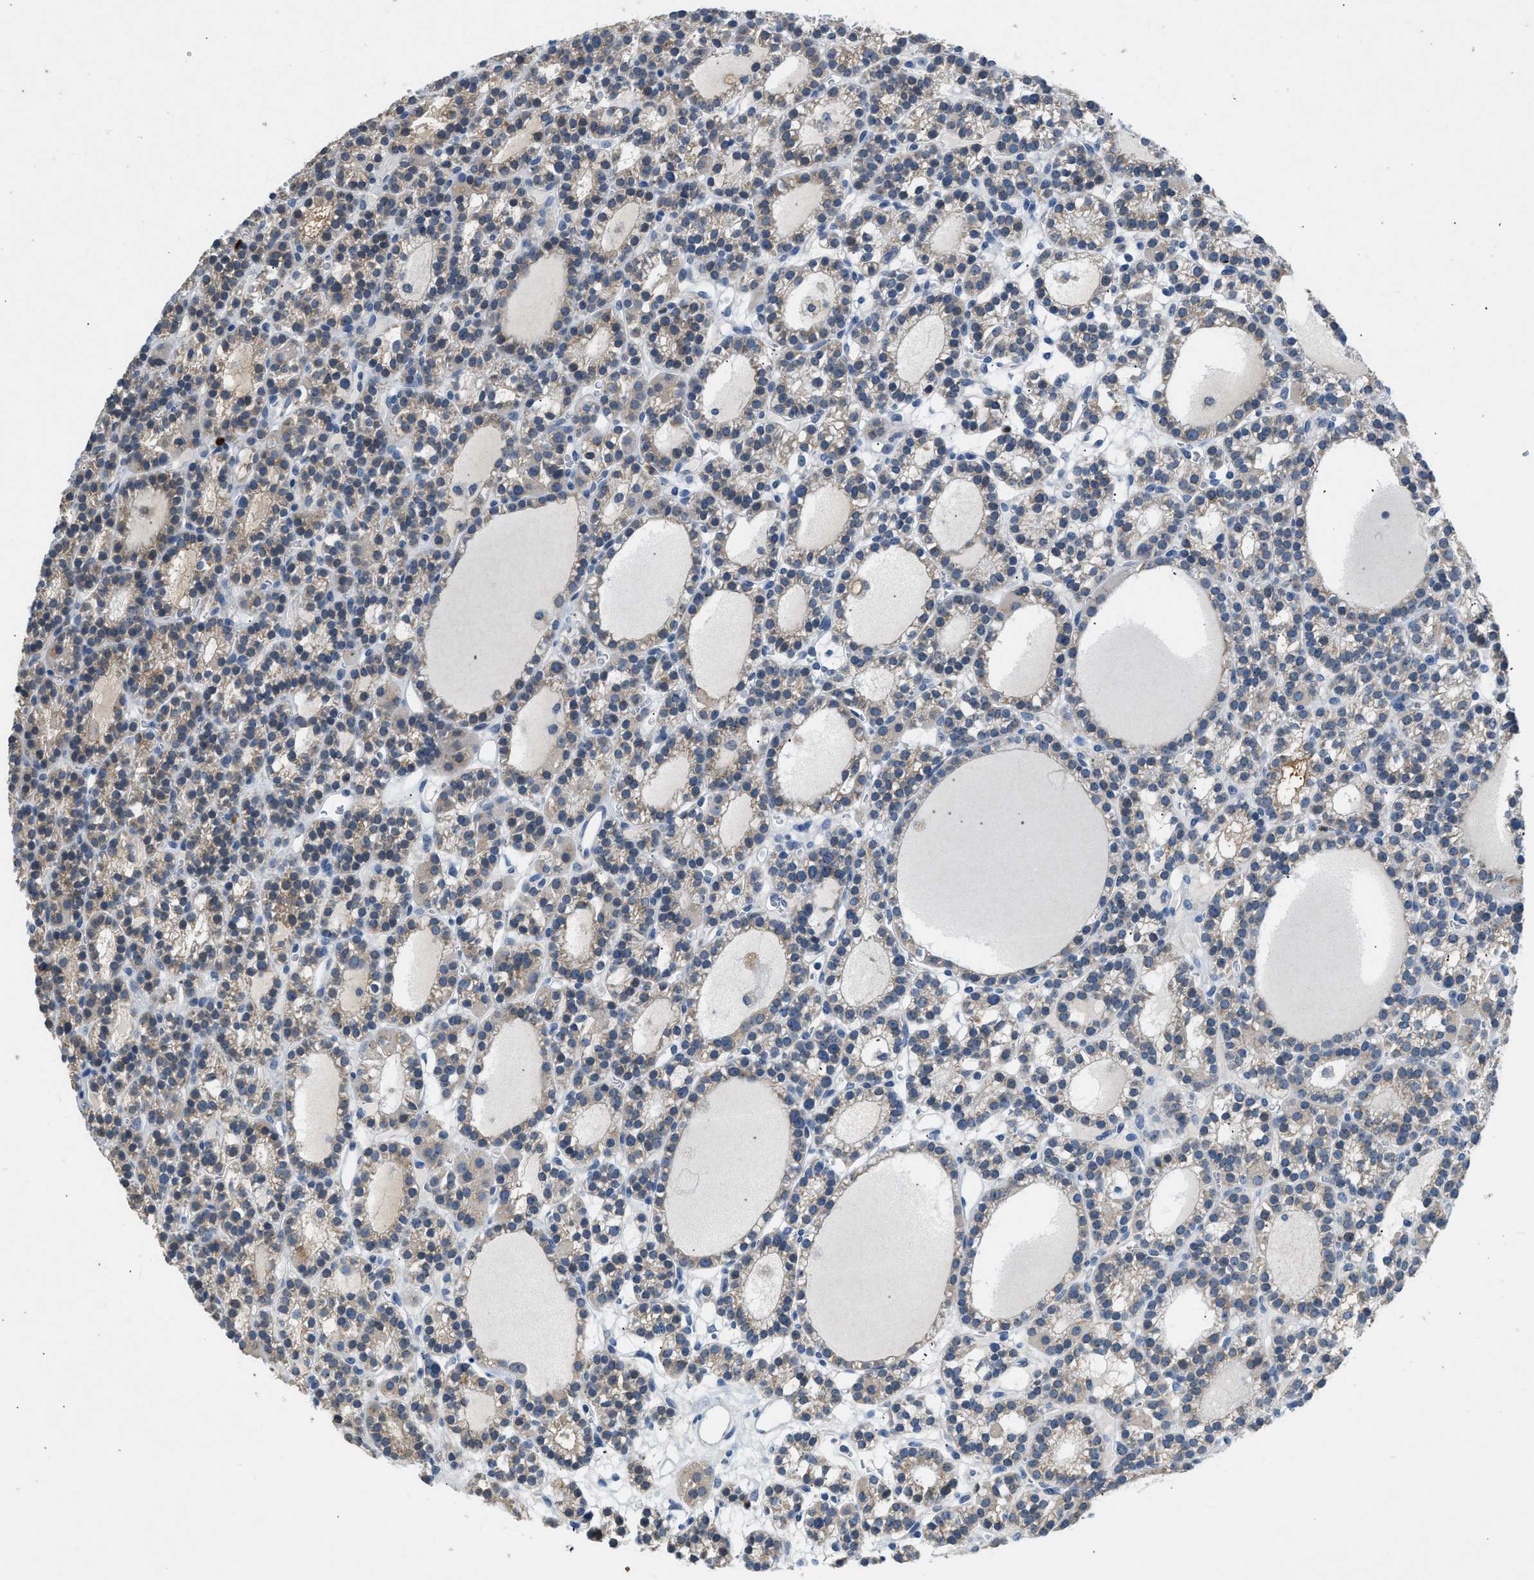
{"staining": {"intensity": "weak", "quantity": ">75%", "location": "cytoplasmic/membranous"}, "tissue": "parathyroid gland", "cell_type": "Glandular cells", "image_type": "normal", "snomed": [{"axis": "morphology", "description": "Normal tissue, NOS"}, {"axis": "morphology", "description": "Adenoma, NOS"}, {"axis": "topography", "description": "Parathyroid gland"}], "caption": "Weak cytoplasmic/membranous protein expression is present in approximately >75% of glandular cells in parathyroid gland. The protein of interest is shown in brown color, while the nuclei are stained blue.", "gene": "TOMM34", "patient": {"sex": "female", "age": 58}}